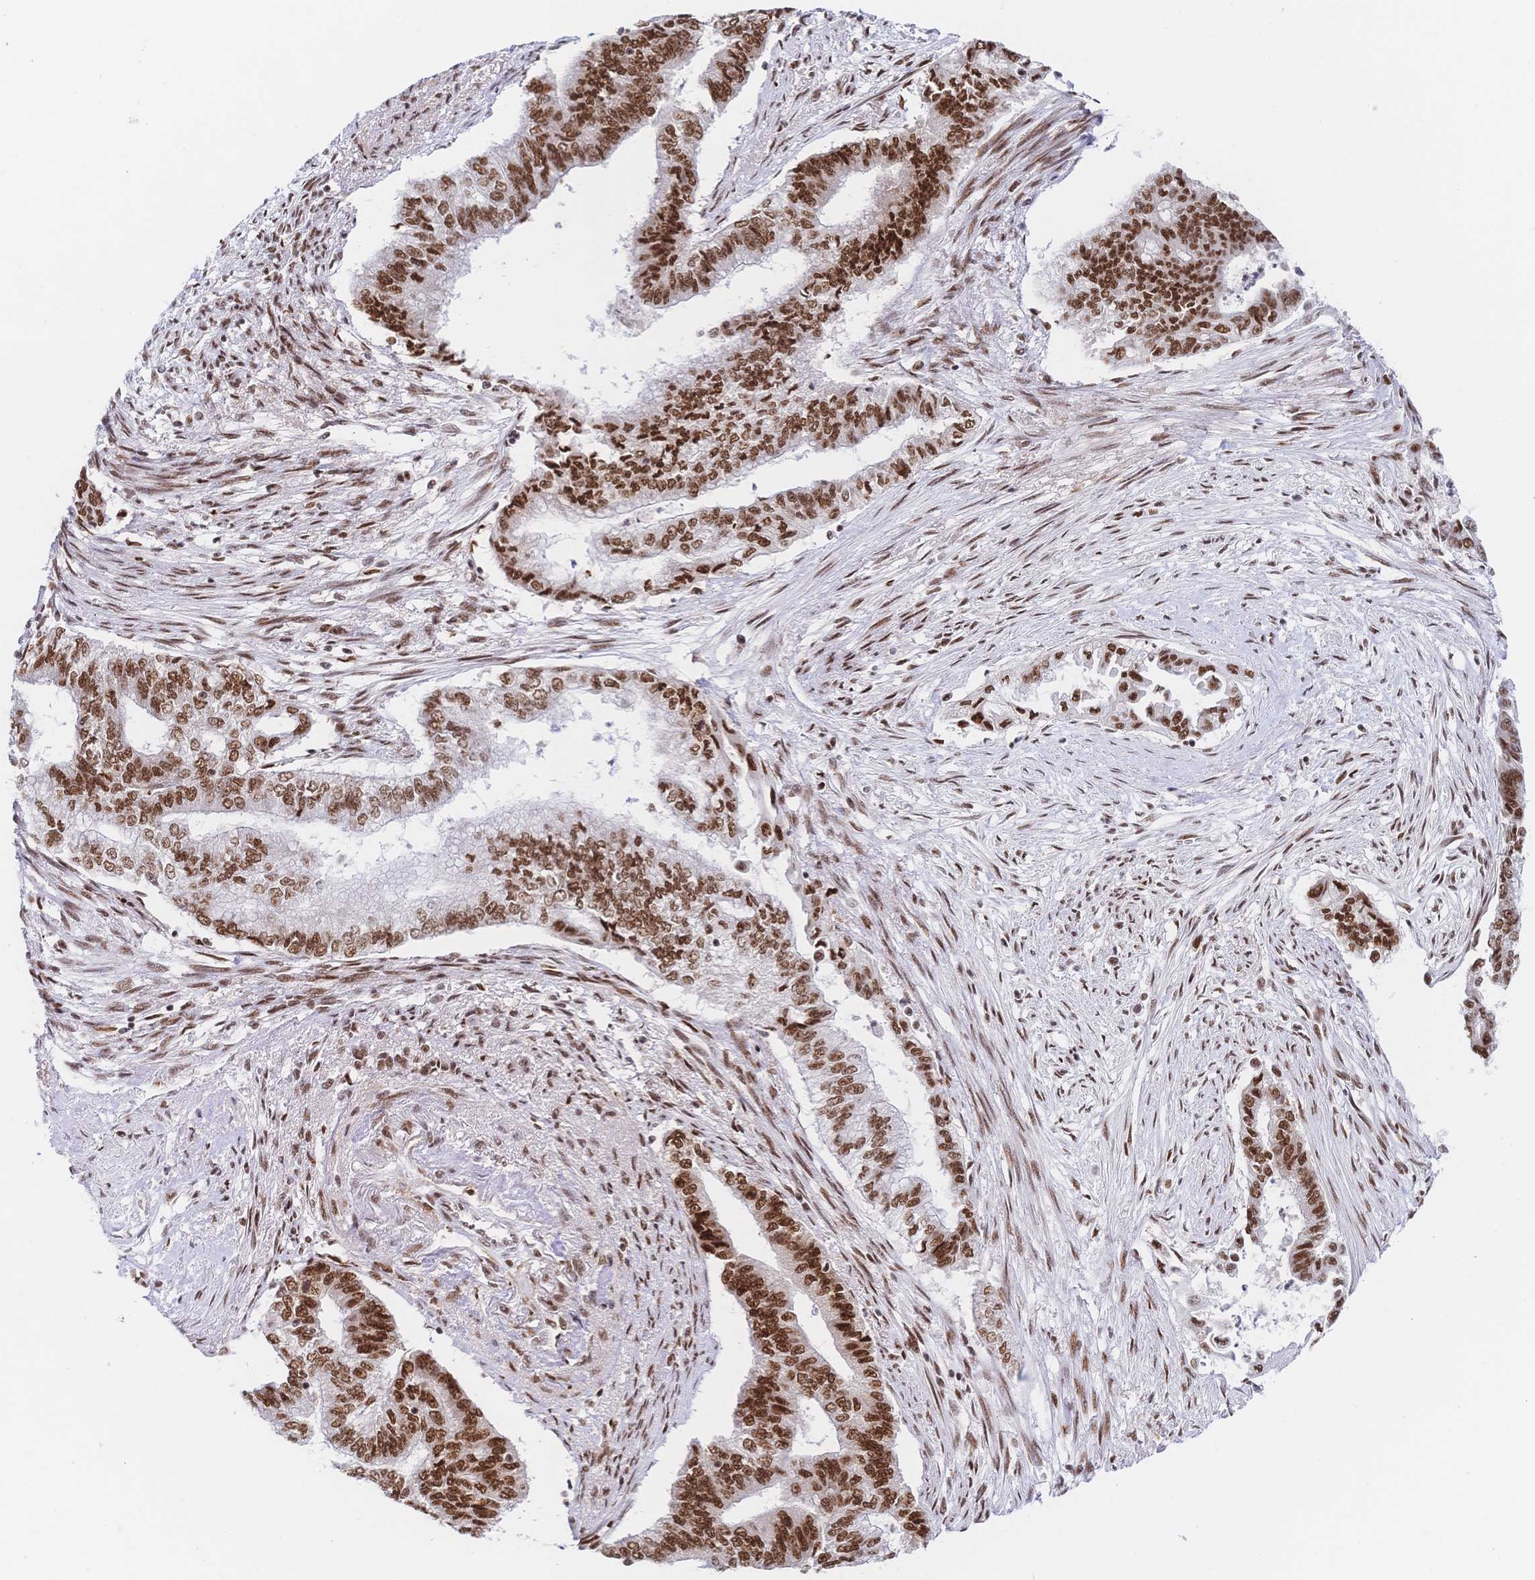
{"staining": {"intensity": "strong", "quantity": ">75%", "location": "nuclear"}, "tissue": "endometrial cancer", "cell_type": "Tumor cells", "image_type": "cancer", "snomed": [{"axis": "morphology", "description": "Adenocarcinoma, NOS"}, {"axis": "topography", "description": "Endometrium"}], "caption": "DAB (3,3'-diaminobenzidine) immunohistochemical staining of endometrial cancer (adenocarcinoma) shows strong nuclear protein positivity in approximately >75% of tumor cells.", "gene": "SRSF1", "patient": {"sex": "female", "age": 65}}